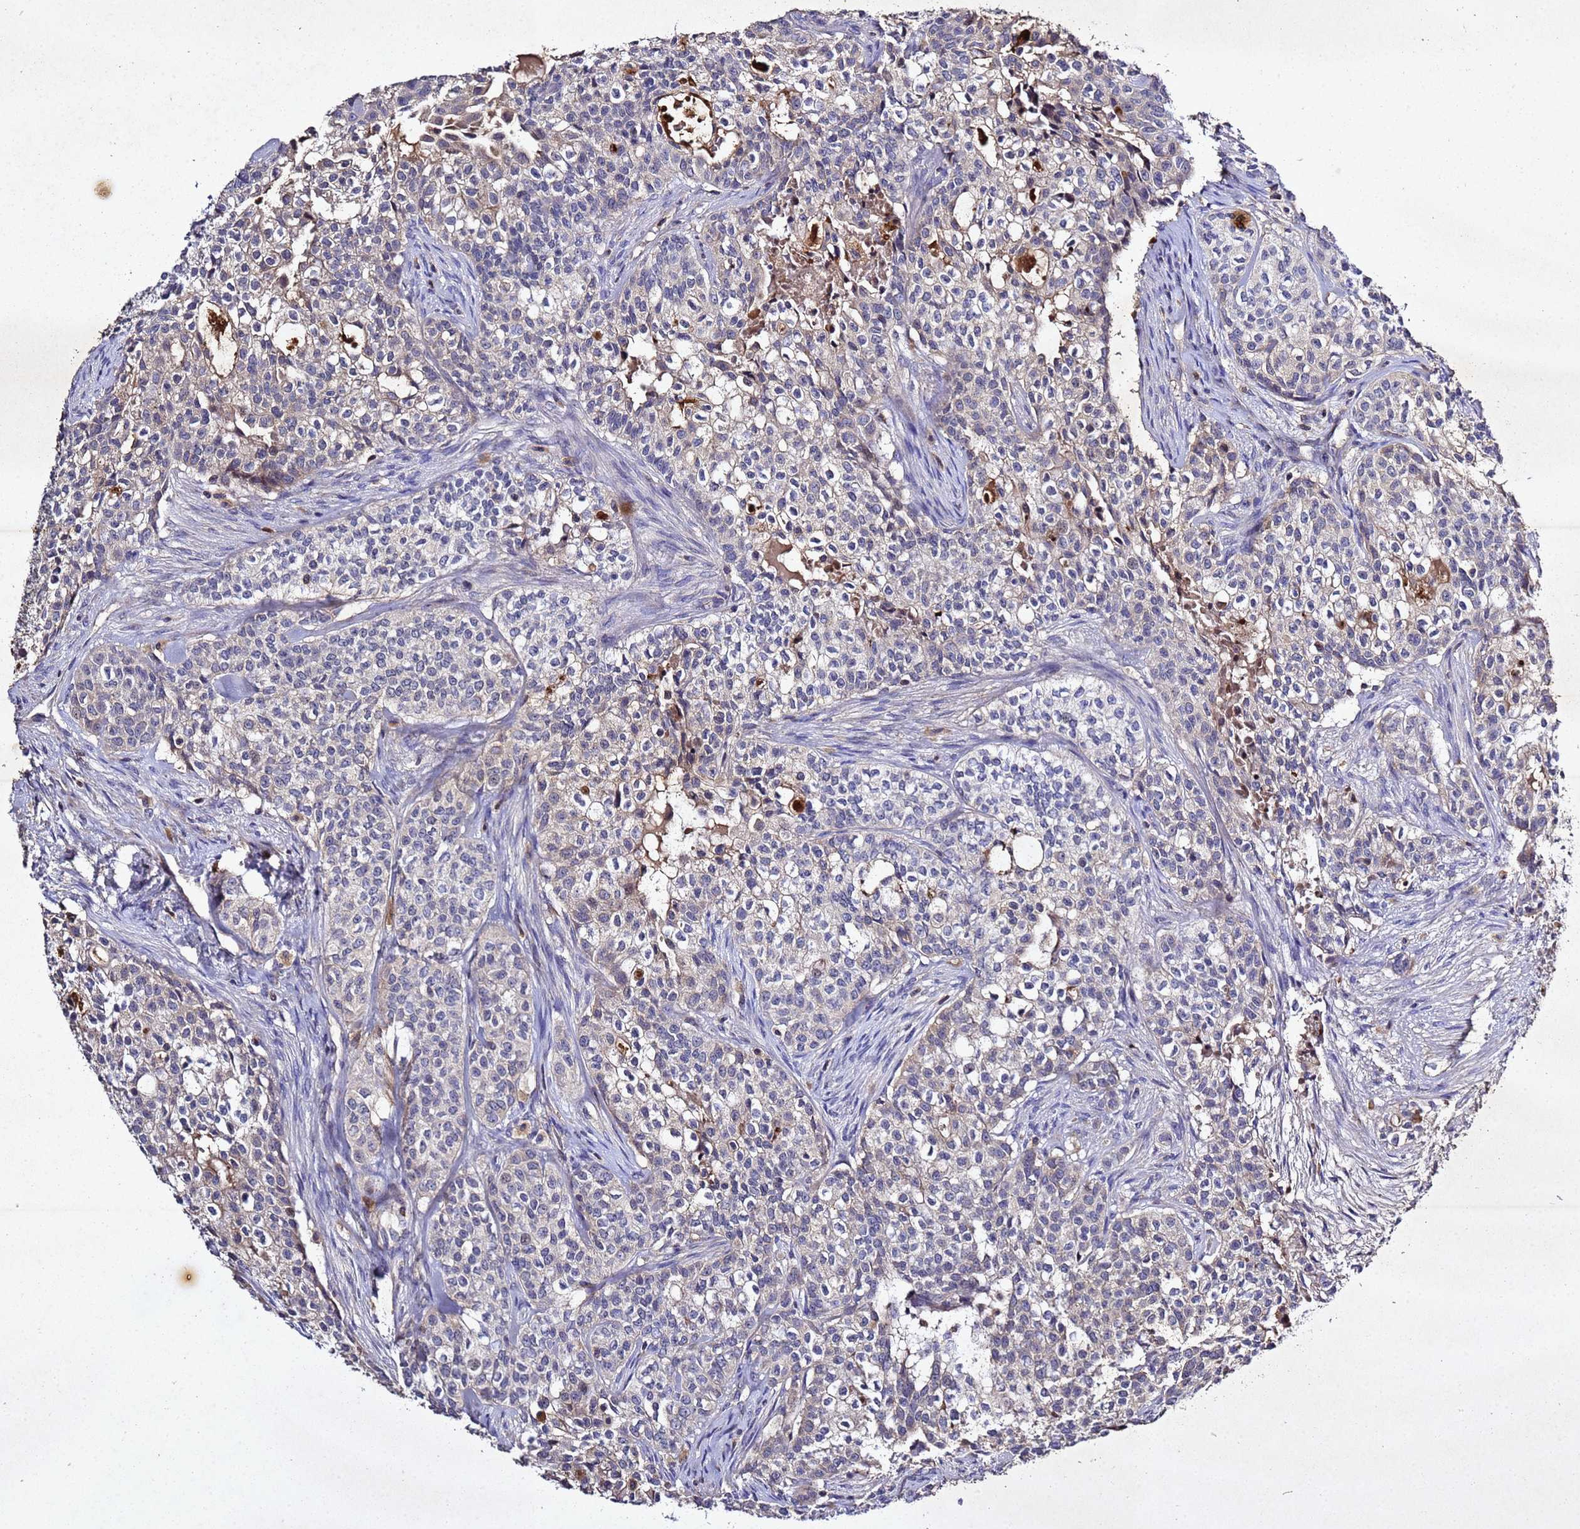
{"staining": {"intensity": "weak", "quantity": "<25%", "location": "cytoplasmic/membranous"}, "tissue": "head and neck cancer", "cell_type": "Tumor cells", "image_type": "cancer", "snomed": [{"axis": "morphology", "description": "Adenocarcinoma, NOS"}, {"axis": "topography", "description": "Head-Neck"}], "caption": "Immunohistochemical staining of head and neck adenocarcinoma exhibits no significant expression in tumor cells.", "gene": "SV2B", "patient": {"sex": "male", "age": 81}}